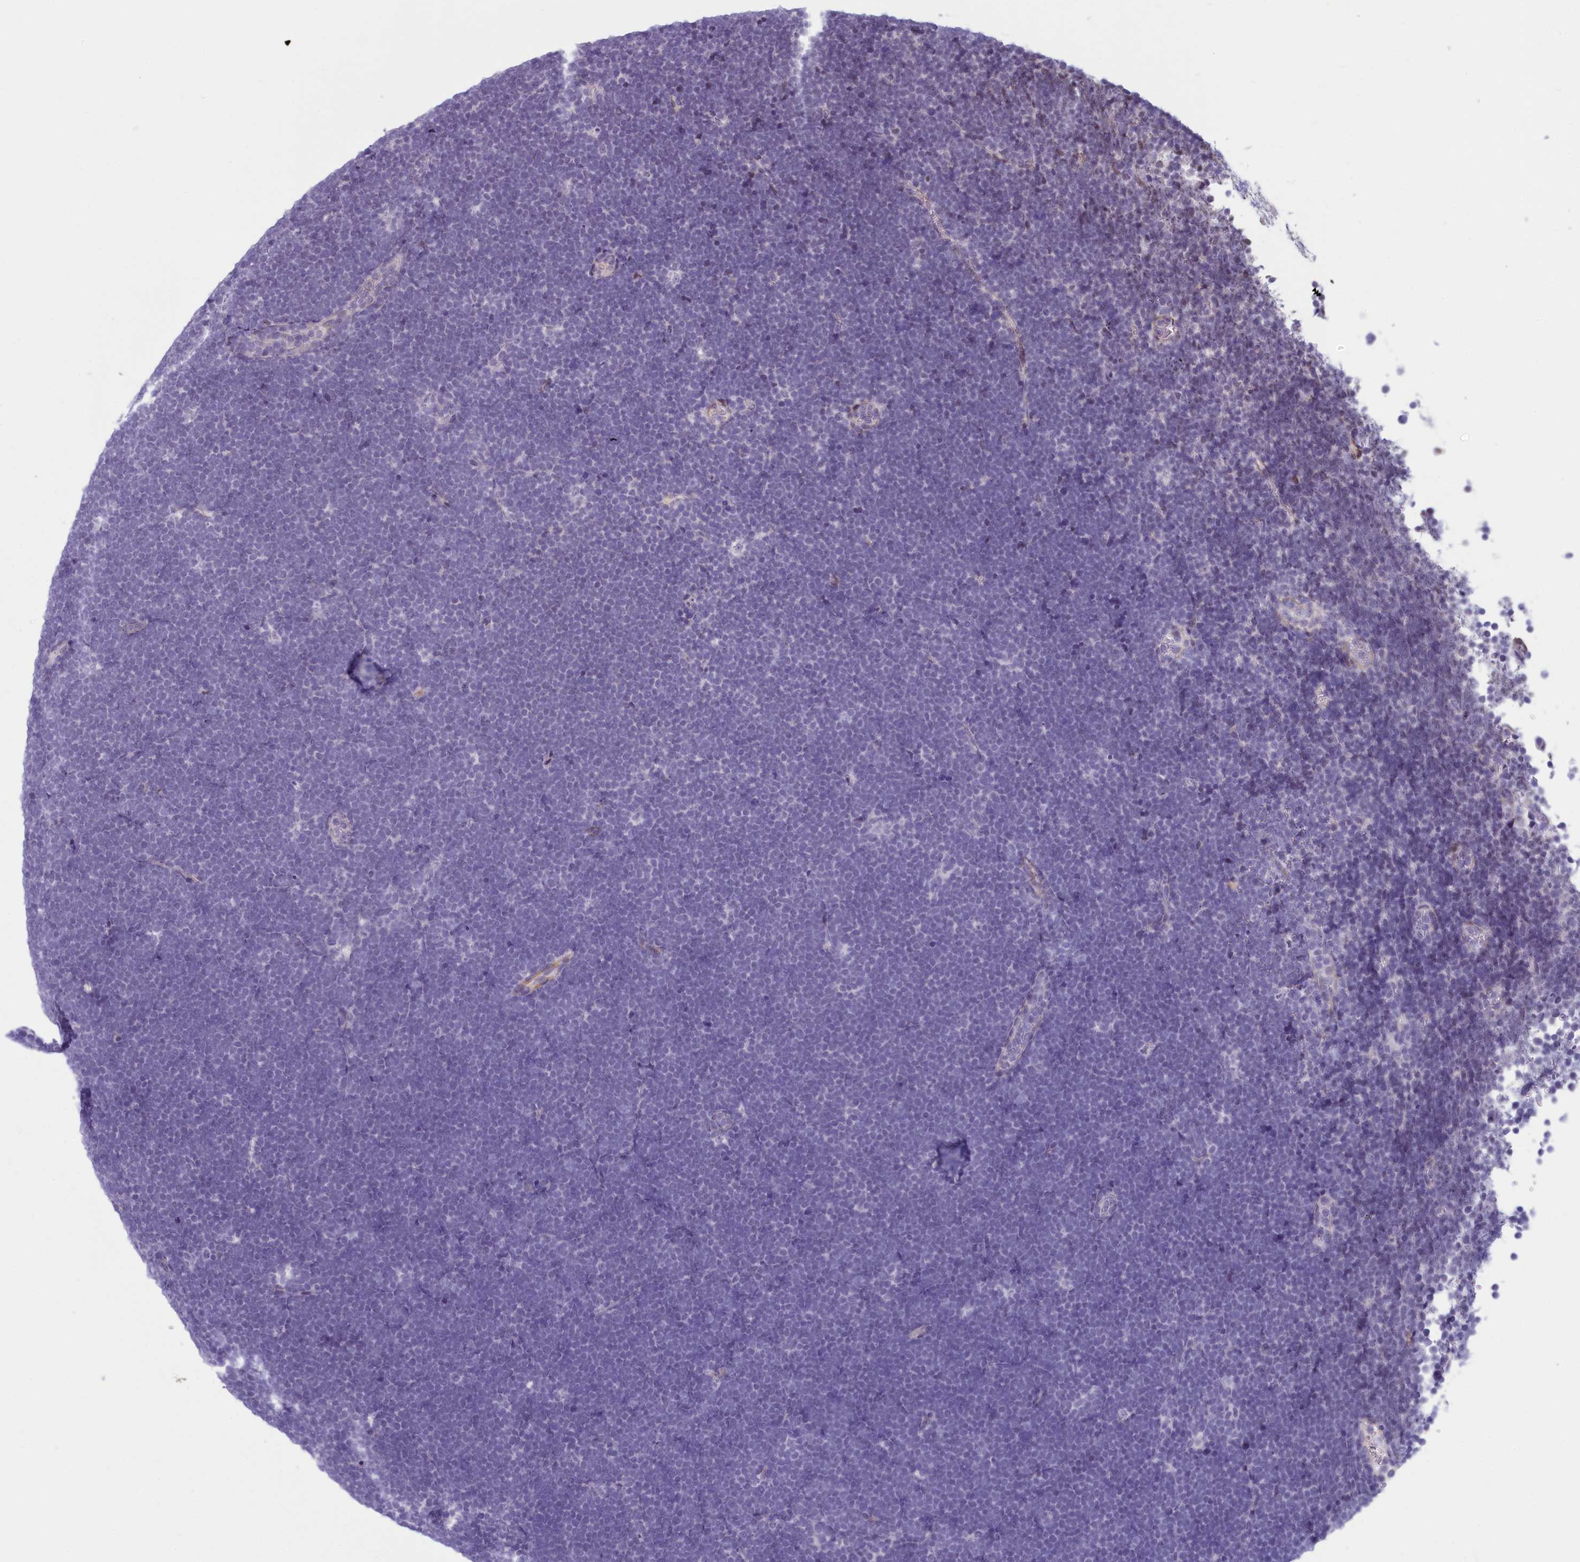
{"staining": {"intensity": "negative", "quantity": "none", "location": "none"}, "tissue": "lymphoma", "cell_type": "Tumor cells", "image_type": "cancer", "snomed": [{"axis": "morphology", "description": "Malignant lymphoma, non-Hodgkin's type, High grade"}, {"axis": "topography", "description": "Lymph node"}], "caption": "IHC photomicrograph of neoplastic tissue: lymphoma stained with DAB shows no significant protein expression in tumor cells. The staining was performed using DAB to visualize the protein expression in brown, while the nuclei were stained in blue with hematoxylin (Magnification: 20x).", "gene": "PROCR", "patient": {"sex": "male", "age": 13}}